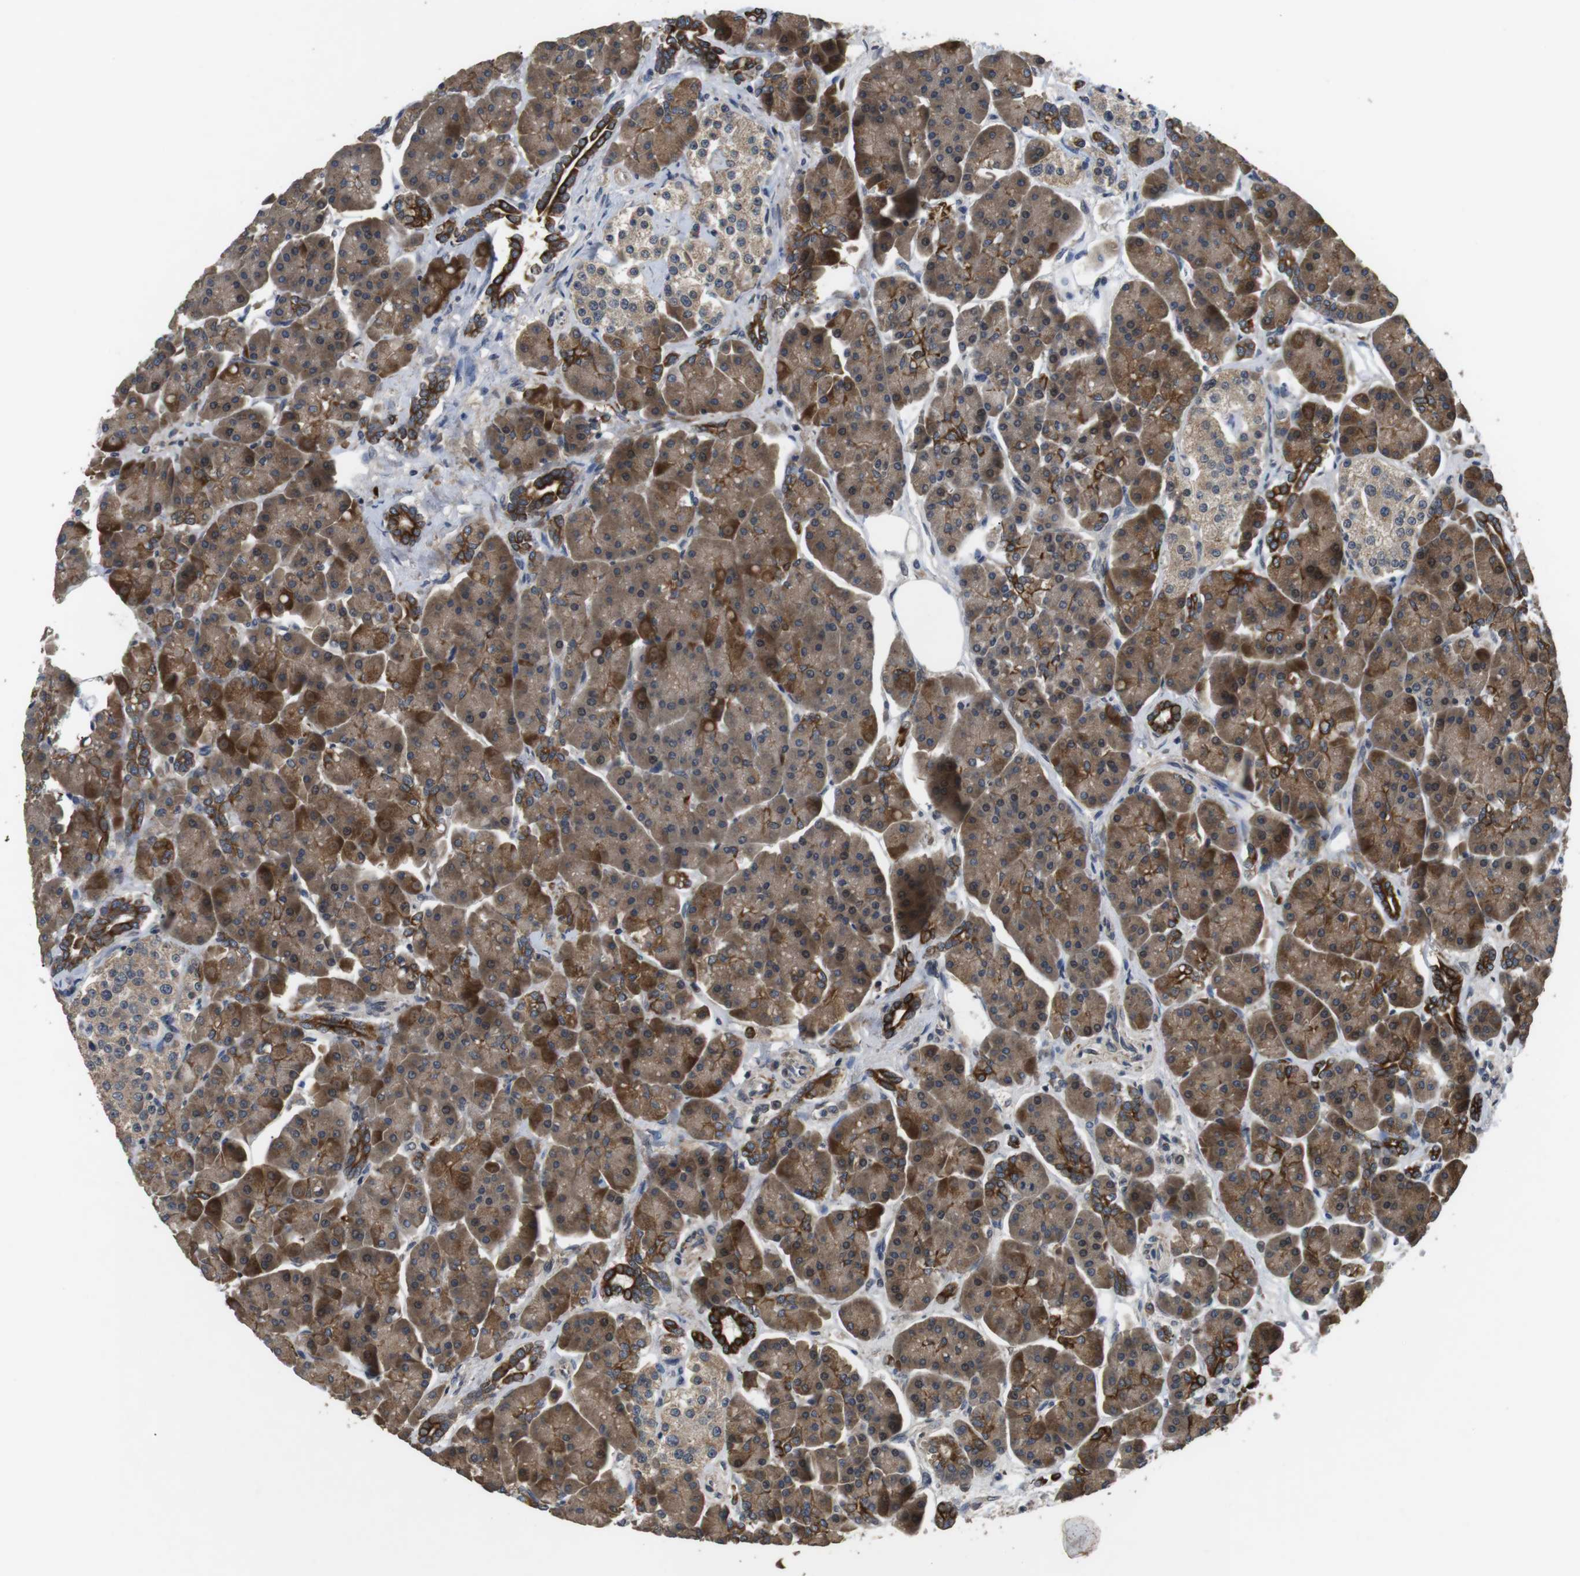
{"staining": {"intensity": "moderate", "quantity": ">75%", "location": "cytoplasmic/membranous"}, "tissue": "pancreas", "cell_type": "Exocrine glandular cells", "image_type": "normal", "snomed": [{"axis": "morphology", "description": "Normal tissue, NOS"}, {"axis": "topography", "description": "Pancreas"}], "caption": "Moderate cytoplasmic/membranous positivity for a protein is appreciated in about >75% of exocrine glandular cells of benign pancreas using immunohistochemistry (IHC).", "gene": "ADGRL3", "patient": {"sex": "female", "age": 70}}